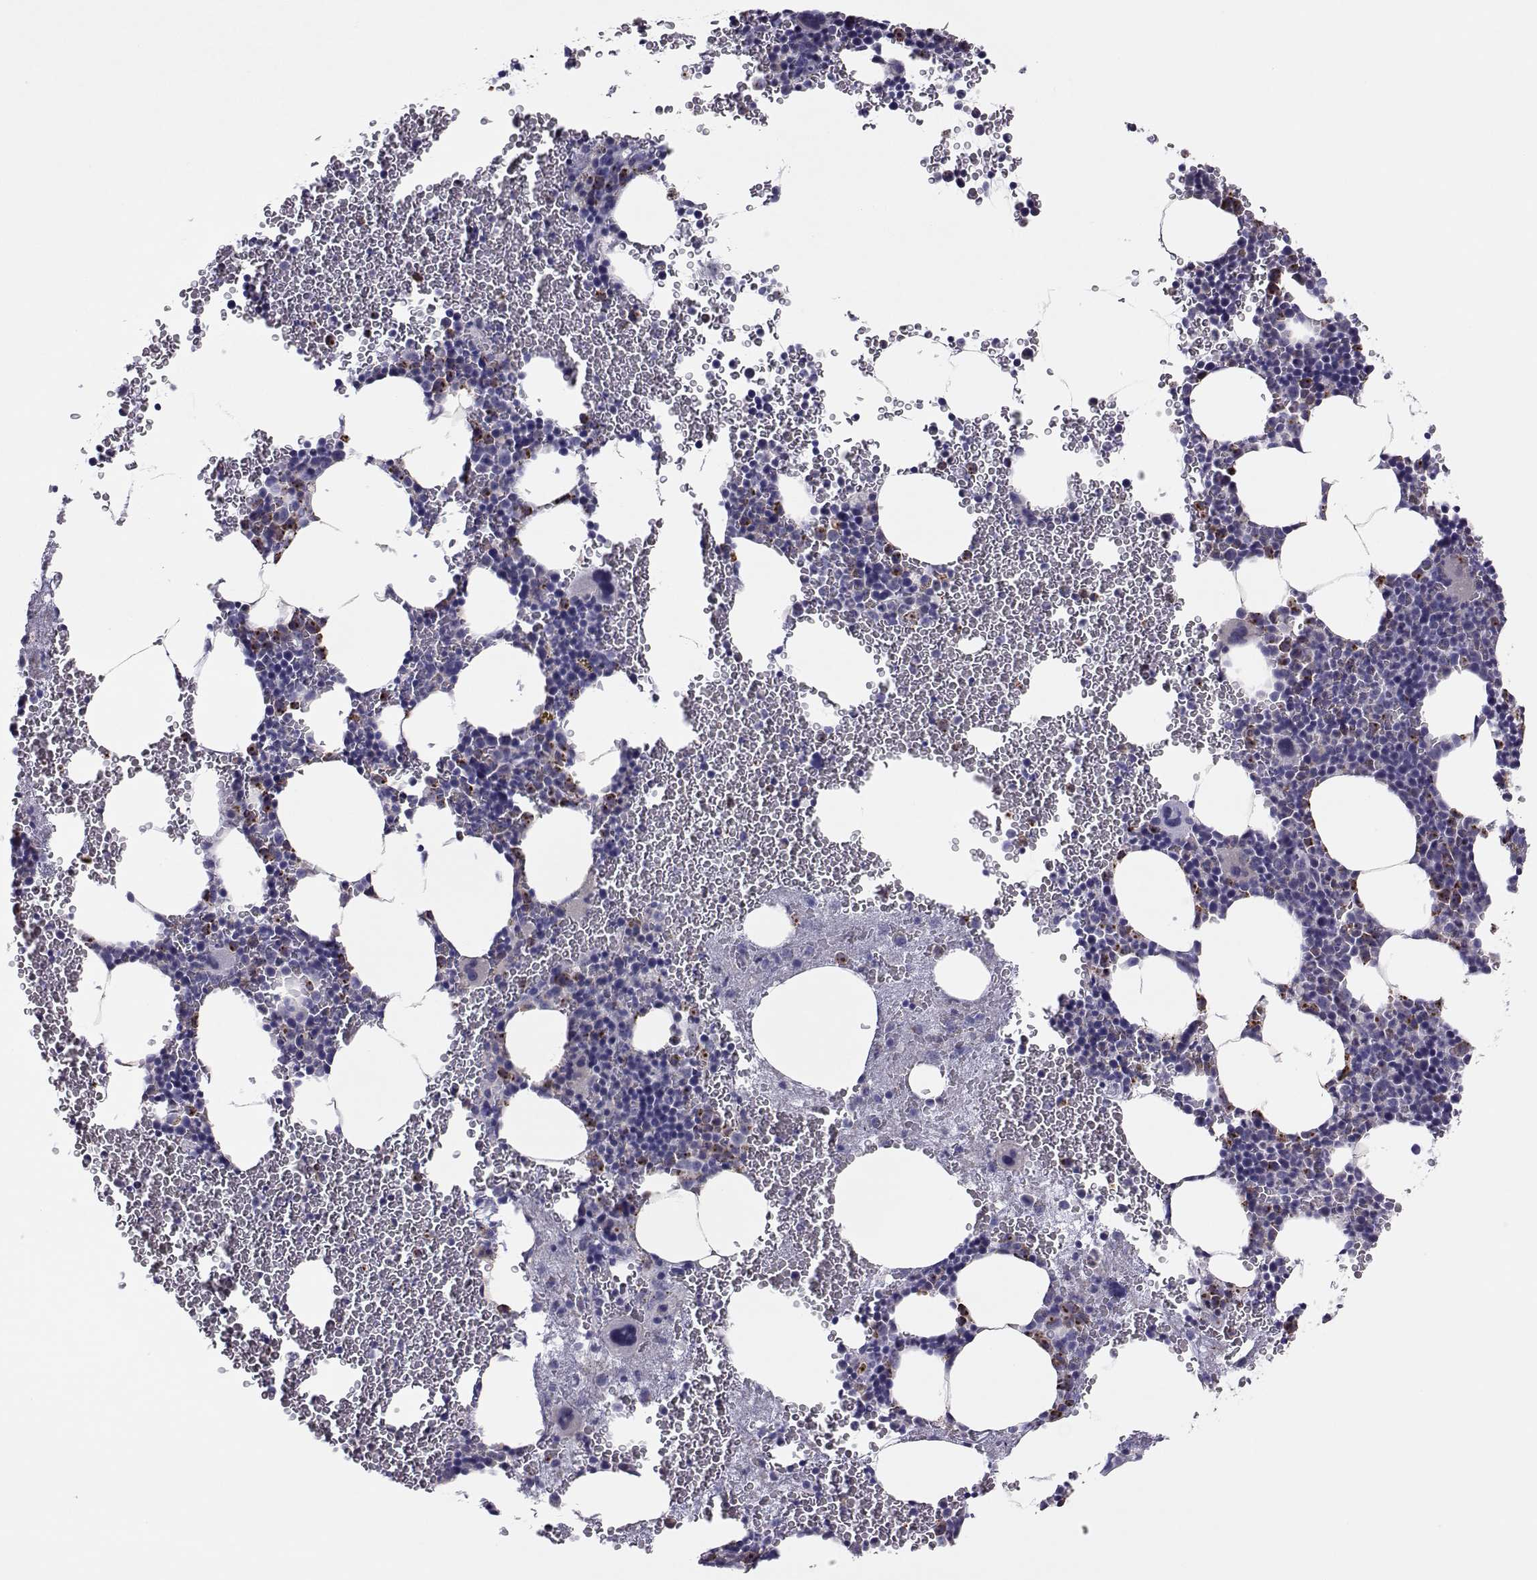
{"staining": {"intensity": "moderate", "quantity": "<25%", "location": "cytoplasmic/membranous,nuclear"}, "tissue": "bone marrow", "cell_type": "Hematopoietic cells", "image_type": "normal", "snomed": [{"axis": "morphology", "description": "Normal tissue, NOS"}, {"axis": "topography", "description": "Bone marrow"}], "caption": "Protein expression by immunohistochemistry (IHC) shows moderate cytoplasmic/membranous,nuclear positivity in about <25% of hematopoietic cells in normal bone marrow.", "gene": "TRPM7", "patient": {"sex": "male", "age": 50}}